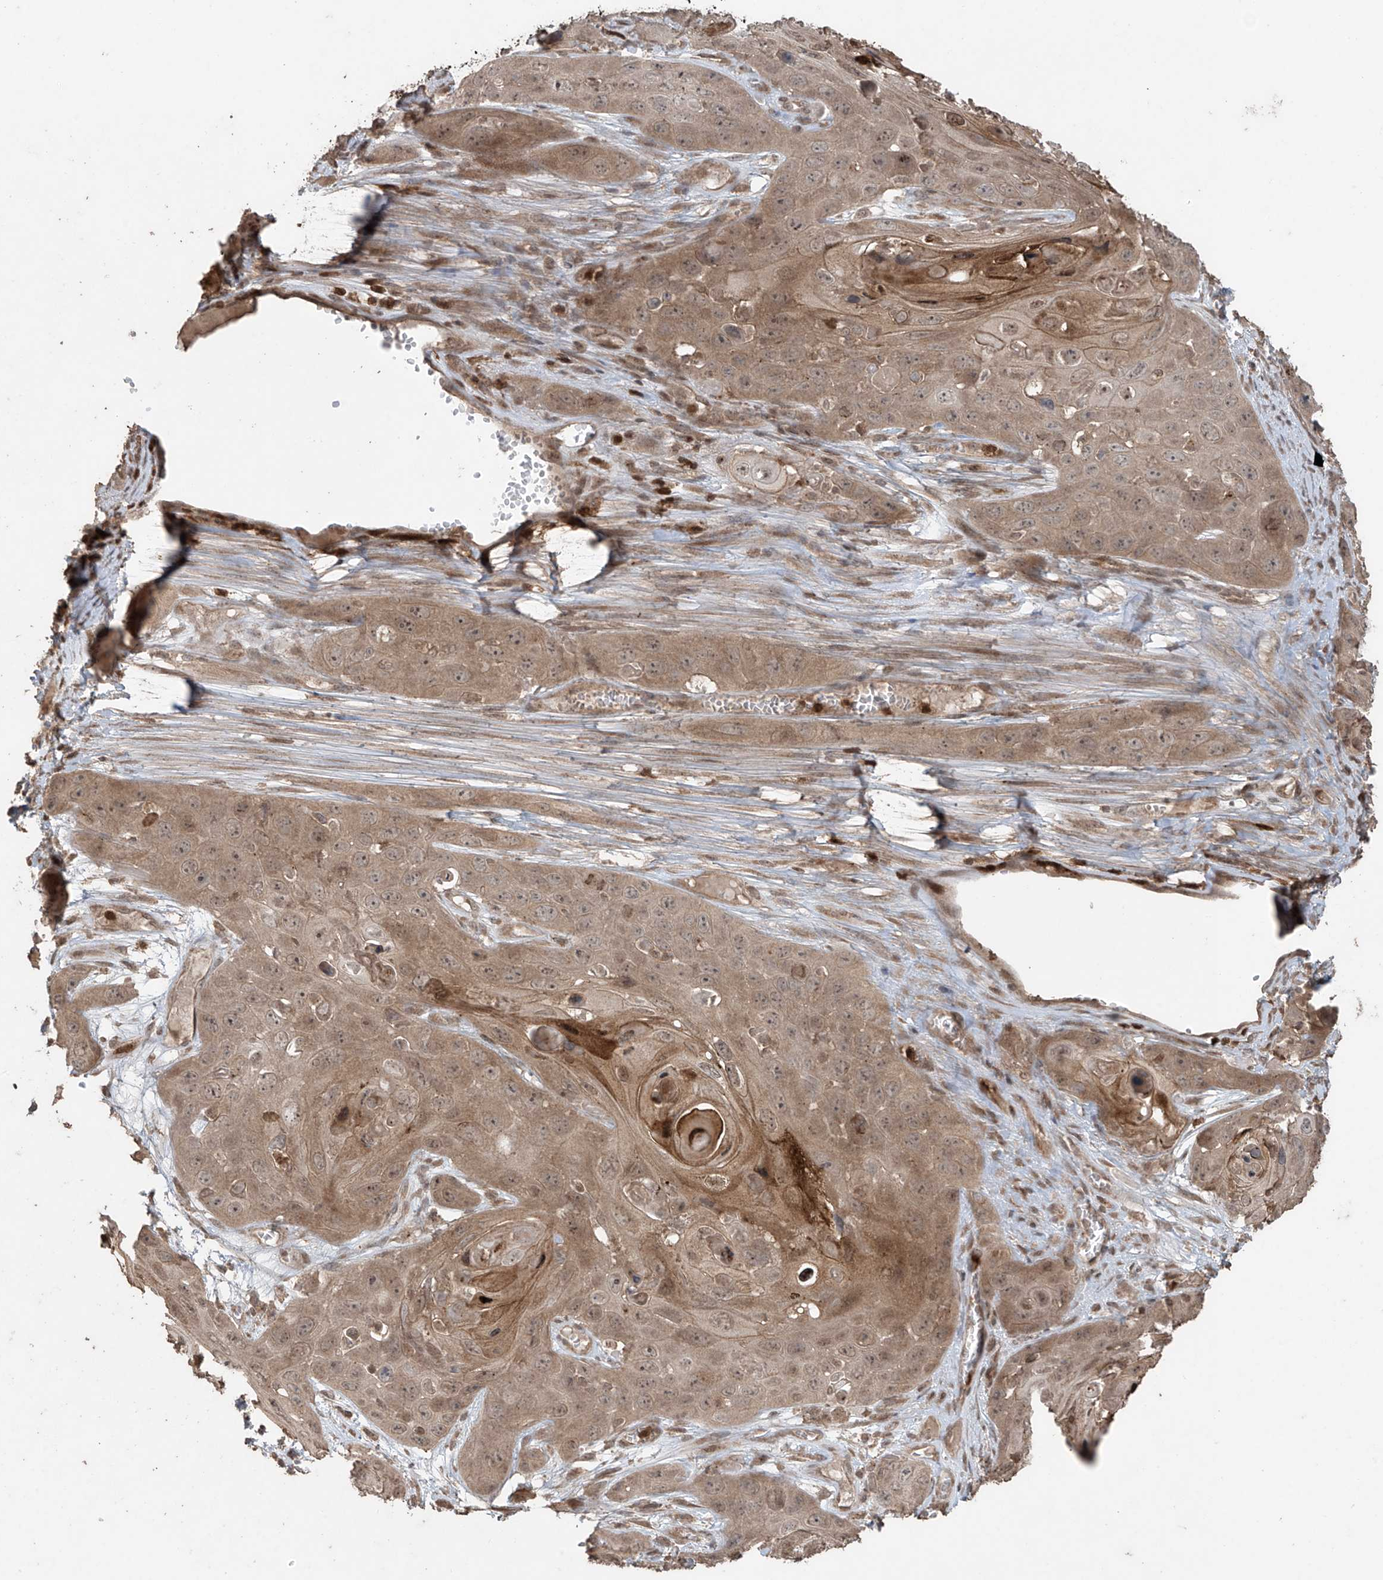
{"staining": {"intensity": "moderate", "quantity": ">75%", "location": "cytoplasmic/membranous"}, "tissue": "skin cancer", "cell_type": "Tumor cells", "image_type": "cancer", "snomed": [{"axis": "morphology", "description": "Squamous cell carcinoma, NOS"}, {"axis": "topography", "description": "Skin"}], "caption": "The photomicrograph reveals a brown stain indicating the presence of a protein in the cytoplasmic/membranous of tumor cells in skin squamous cell carcinoma.", "gene": "PGPEP1", "patient": {"sex": "male", "age": 55}}